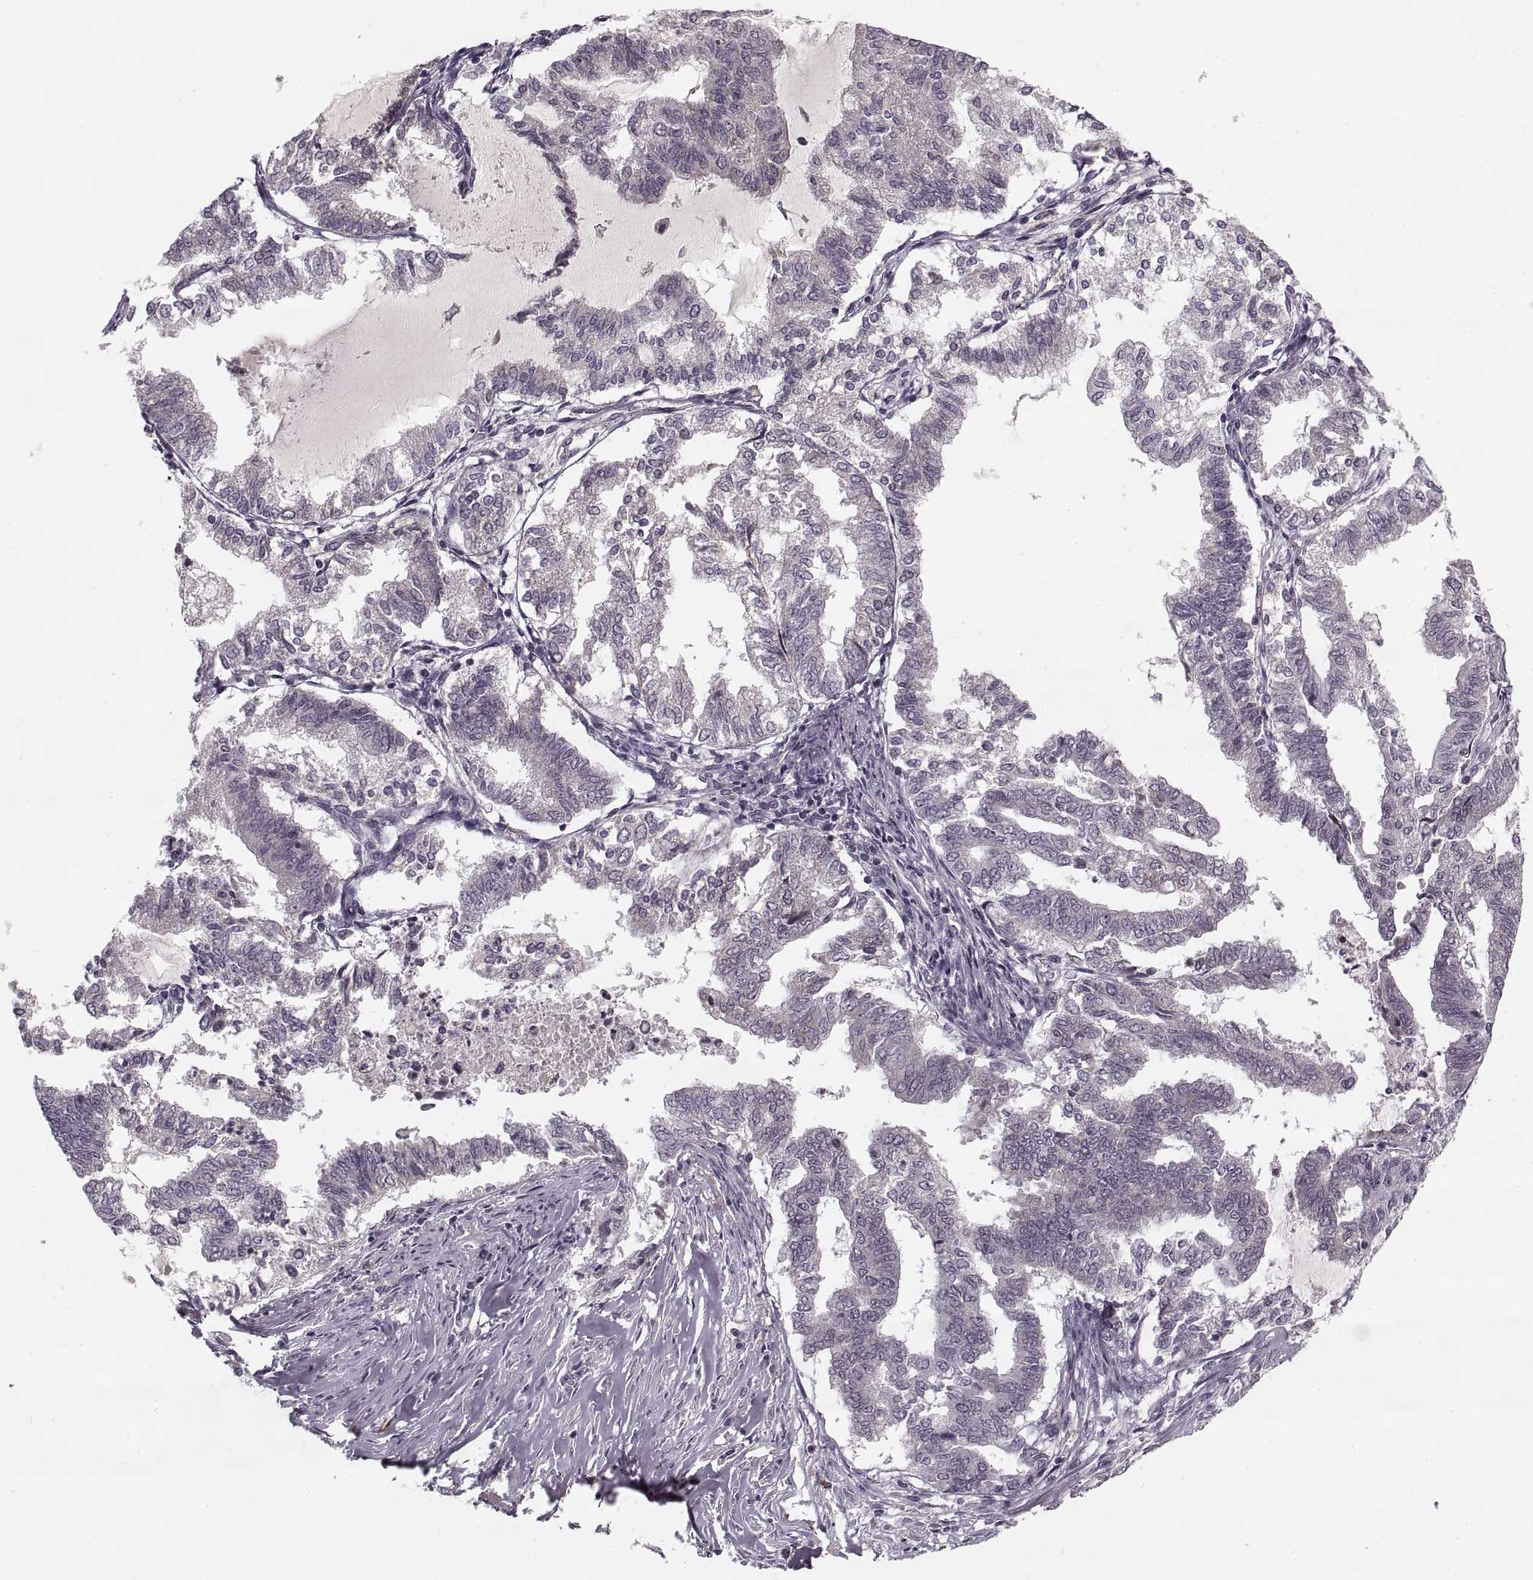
{"staining": {"intensity": "negative", "quantity": "none", "location": "none"}, "tissue": "endometrial cancer", "cell_type": "Tumor cells", "image_type": "cancer", "snomed": [{"axis": "morphology", "description": "Adenocarcinoma, NOS"}, {"axis": "topography", "description": "Endometrium"}], "caption": "There is no significant positivity in tumor cells of endometrial adenocarcinoma.", "gene": "ASIC3", "patient": {"sex": "female", "age": 79}}